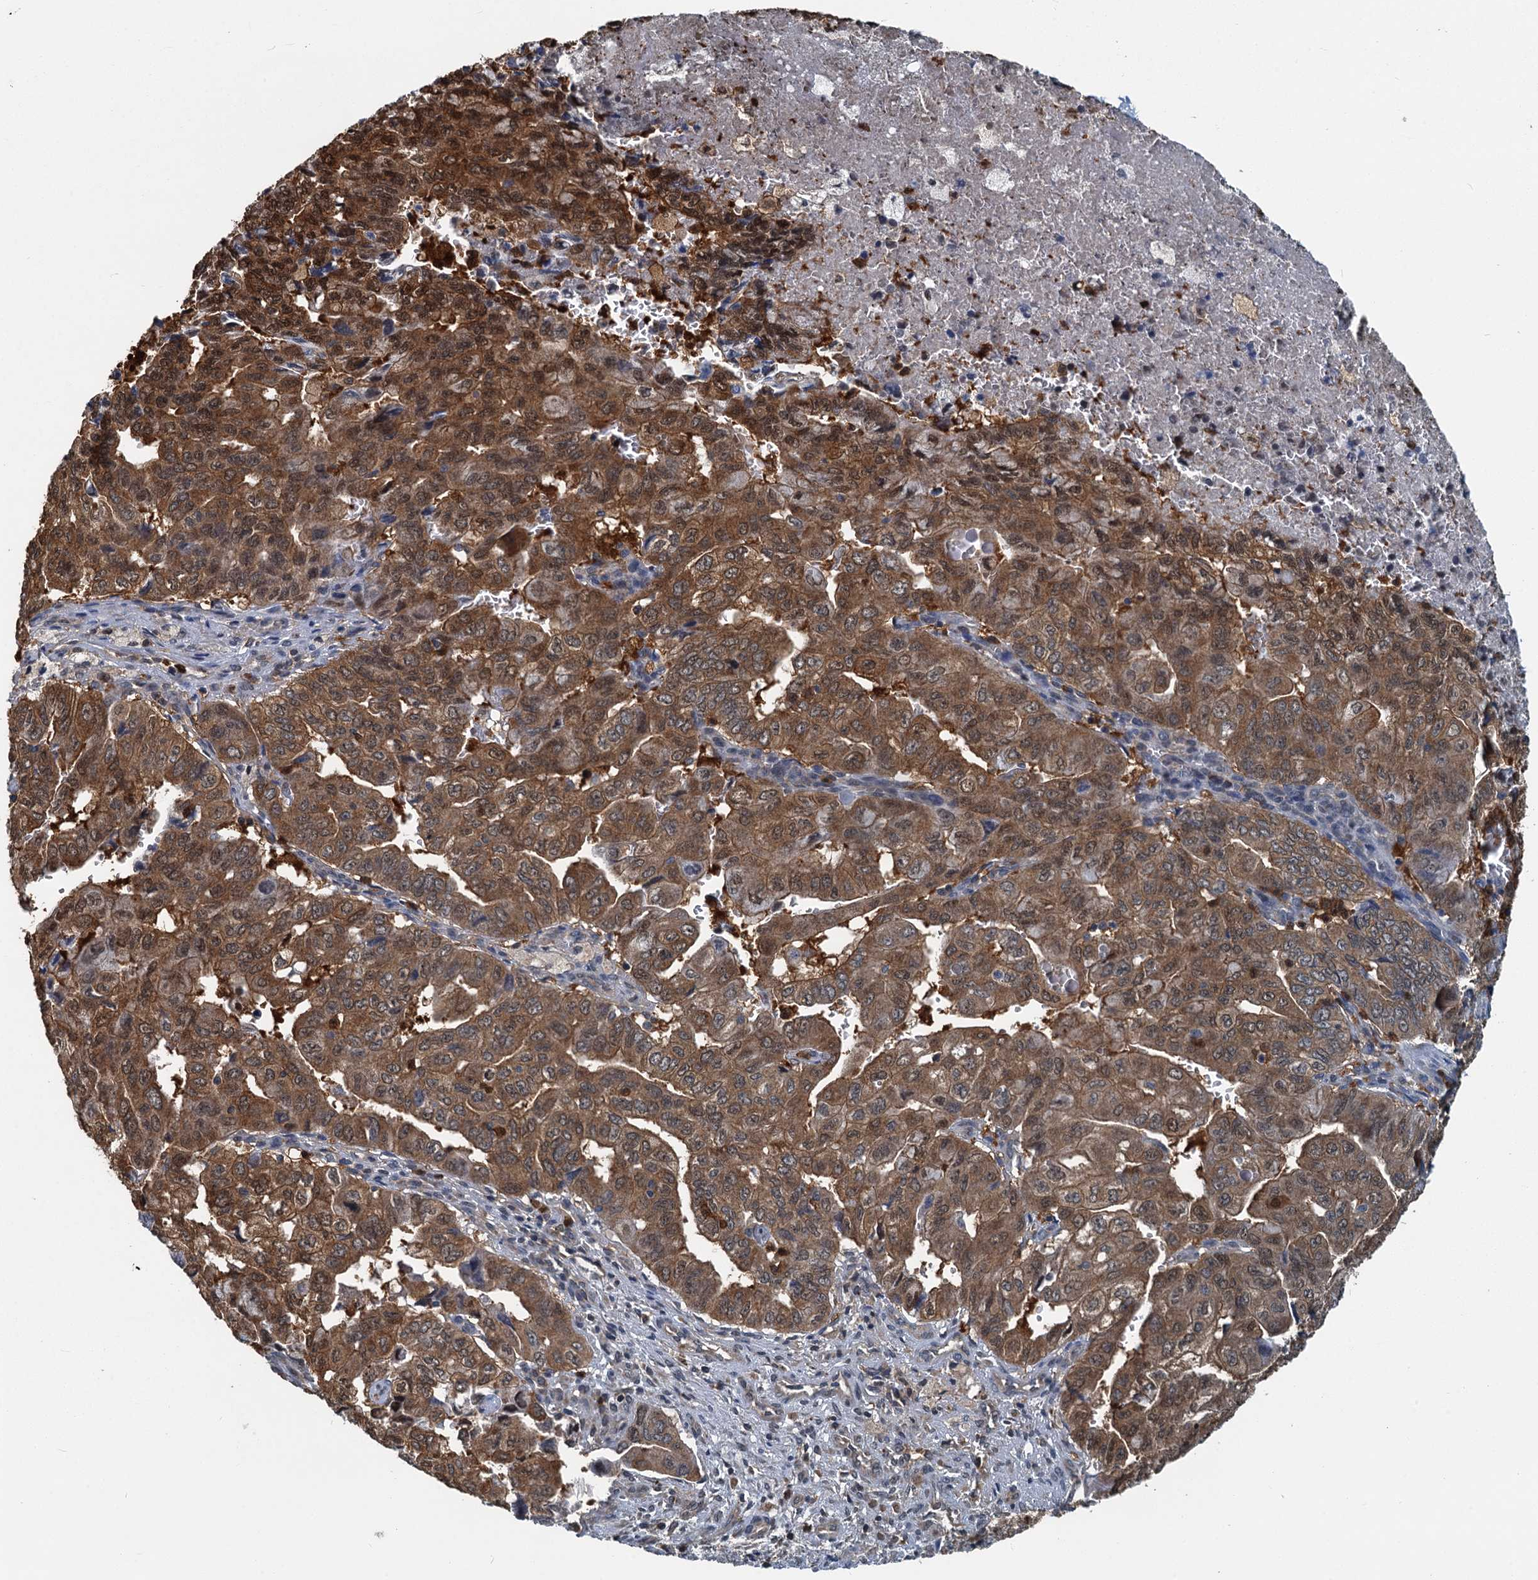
{"staining": {"intensity": "moderate", "quantity": ">75%", "location": "cytoplasmic/membranous"}, "tissue": "pancreatic cancer", "cell_type": "Tumor cells", "image_type": "cancer", "snomed": [{"axis": "morphology", "description": "Adenocarcinoma, NOS"}, {"axis": "topography", "description": "Pancreas"}], "caption": "Approximately >75% of tumor cells in pancreatic cancer exhibit moderate cytoplasmic/membranous protein staining as visualized by brown immunohistochemical staining.", "gene": "GPI", "patient": {"sex": "male", "age": 51}}